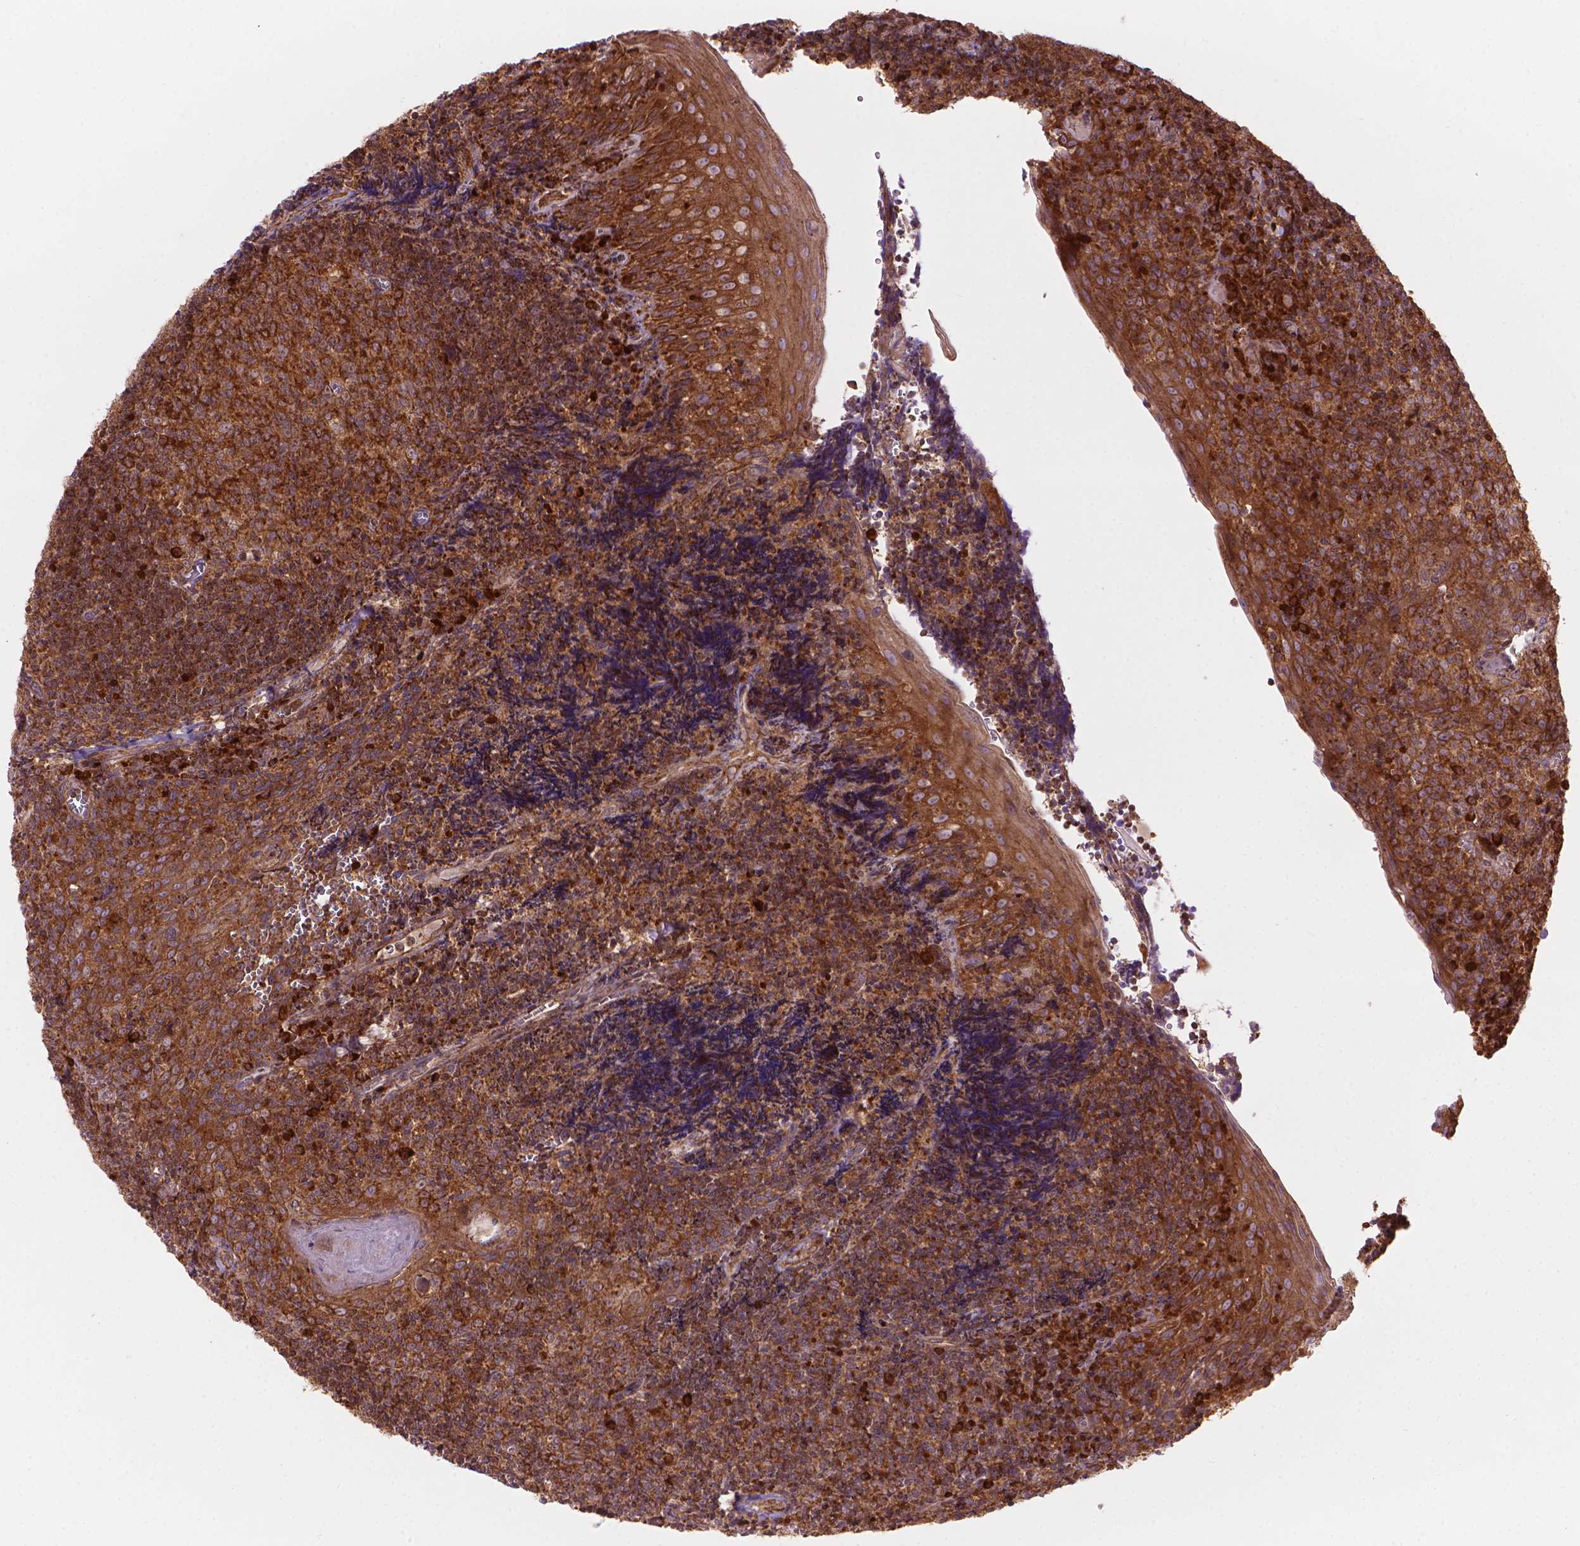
{"staining": {"intensity": "strong", "quantity": ">75%", "location": "cytoplasmic/membranous"}, "tissue": "tonsil", "cell_type": "Germinal center cells", "image_type": "normal", "snomed": [{"axis": "morphology", "description": "Normal tissue, NOS"}, {"axis": "morphology", "description": "Inflammation, NOS"}, {"axis": "topography", "description": "Tonsil"}], "caption": "A brown stain labels strong cytoplasmic/membranous positivity of a protein in germinal center cells of unremarkable tonsil.", "gene": "VARS2", "patient": {"sex": "female", "age": 31}}